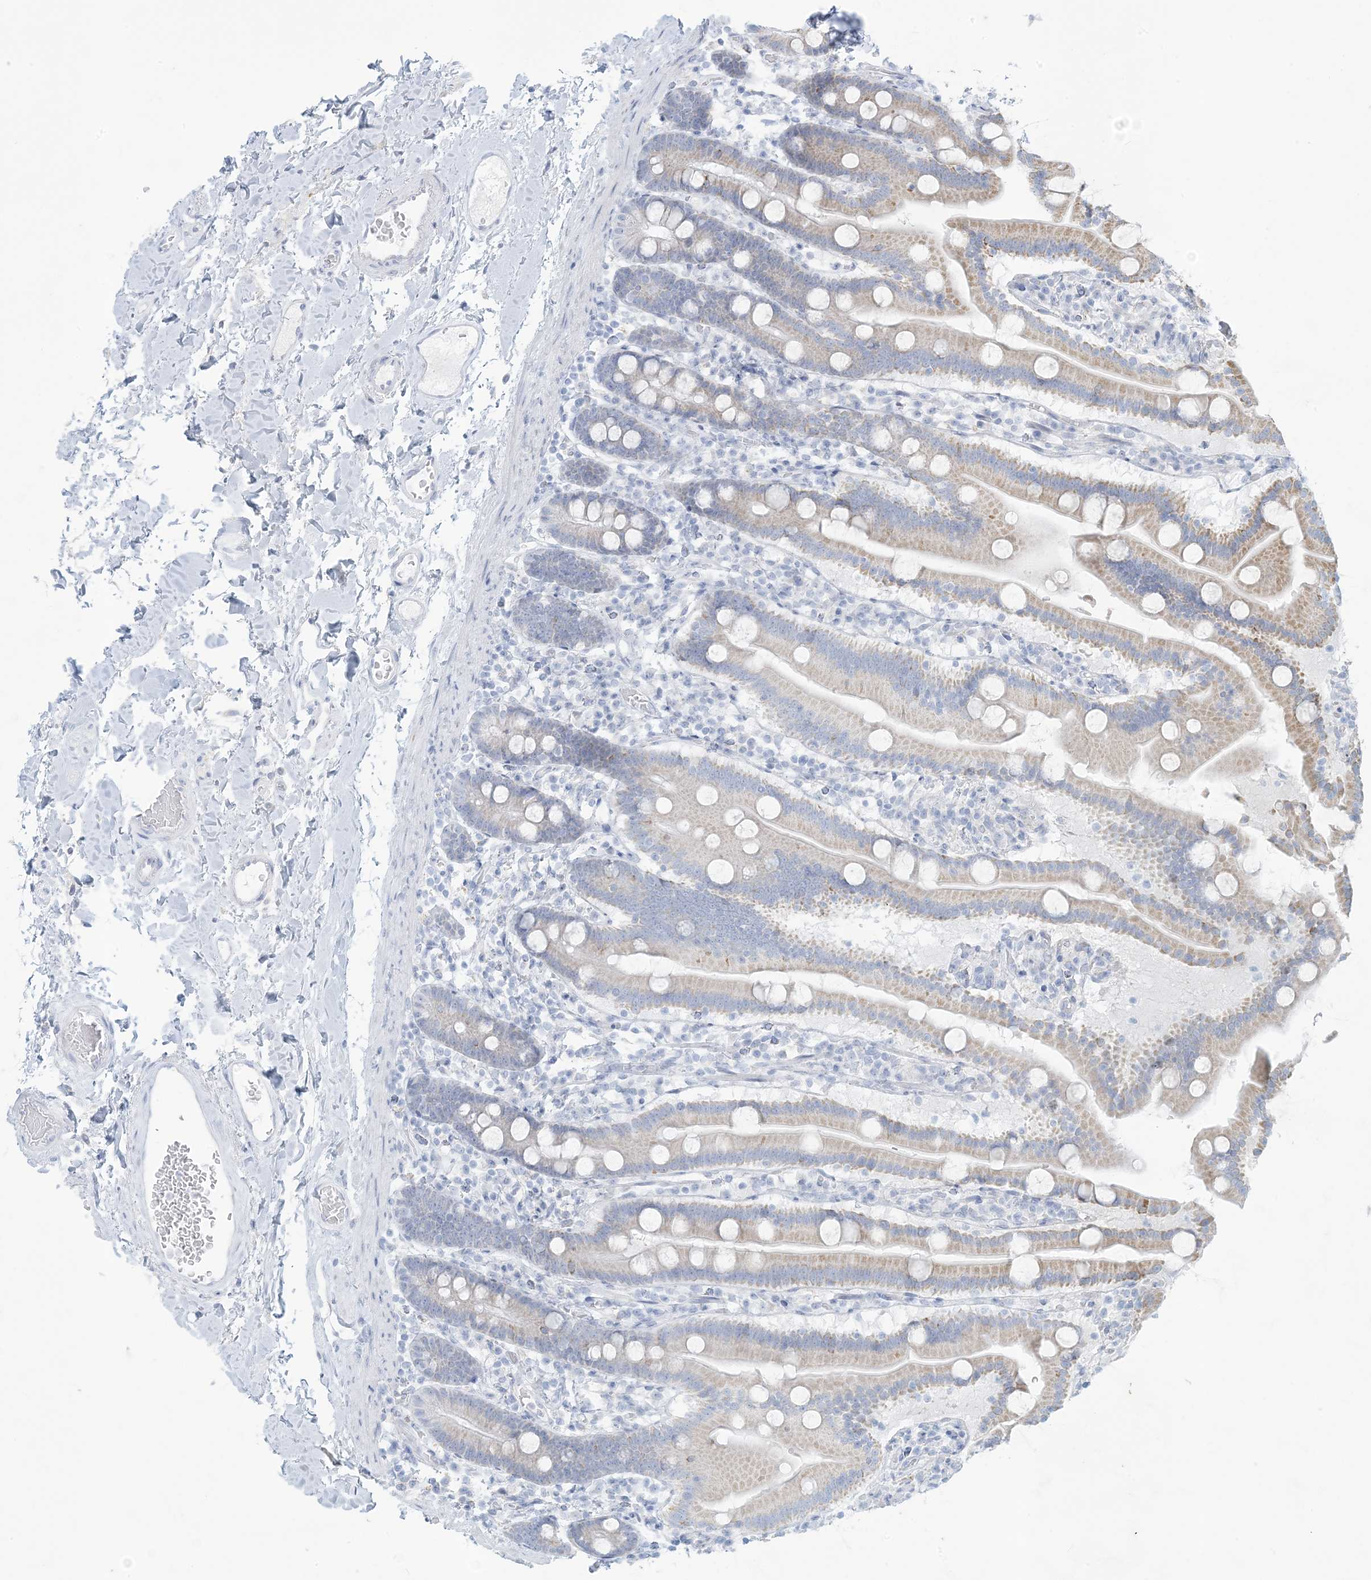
{"staining": {"intensity": "weak", "quantity": "25%-75%", "location": "cytoplasmic/membranous"}, "tissue": "duodenum", "cell_type": "Glandular cells", "image_type": "normal", "snomed": [{"axis": "morphology", "description": "Normal tissue, NOS"}, {"axis": "topography", "description": "Duodenum"}], "caption": "This is a photomicrograph of IHC staining of normal duodenum, which shows weak positivity in the cytoplasmic/membranous of glandular cells.", "gene": "ZDHHC4", "patient": {"sex": "male", "age": 55}}